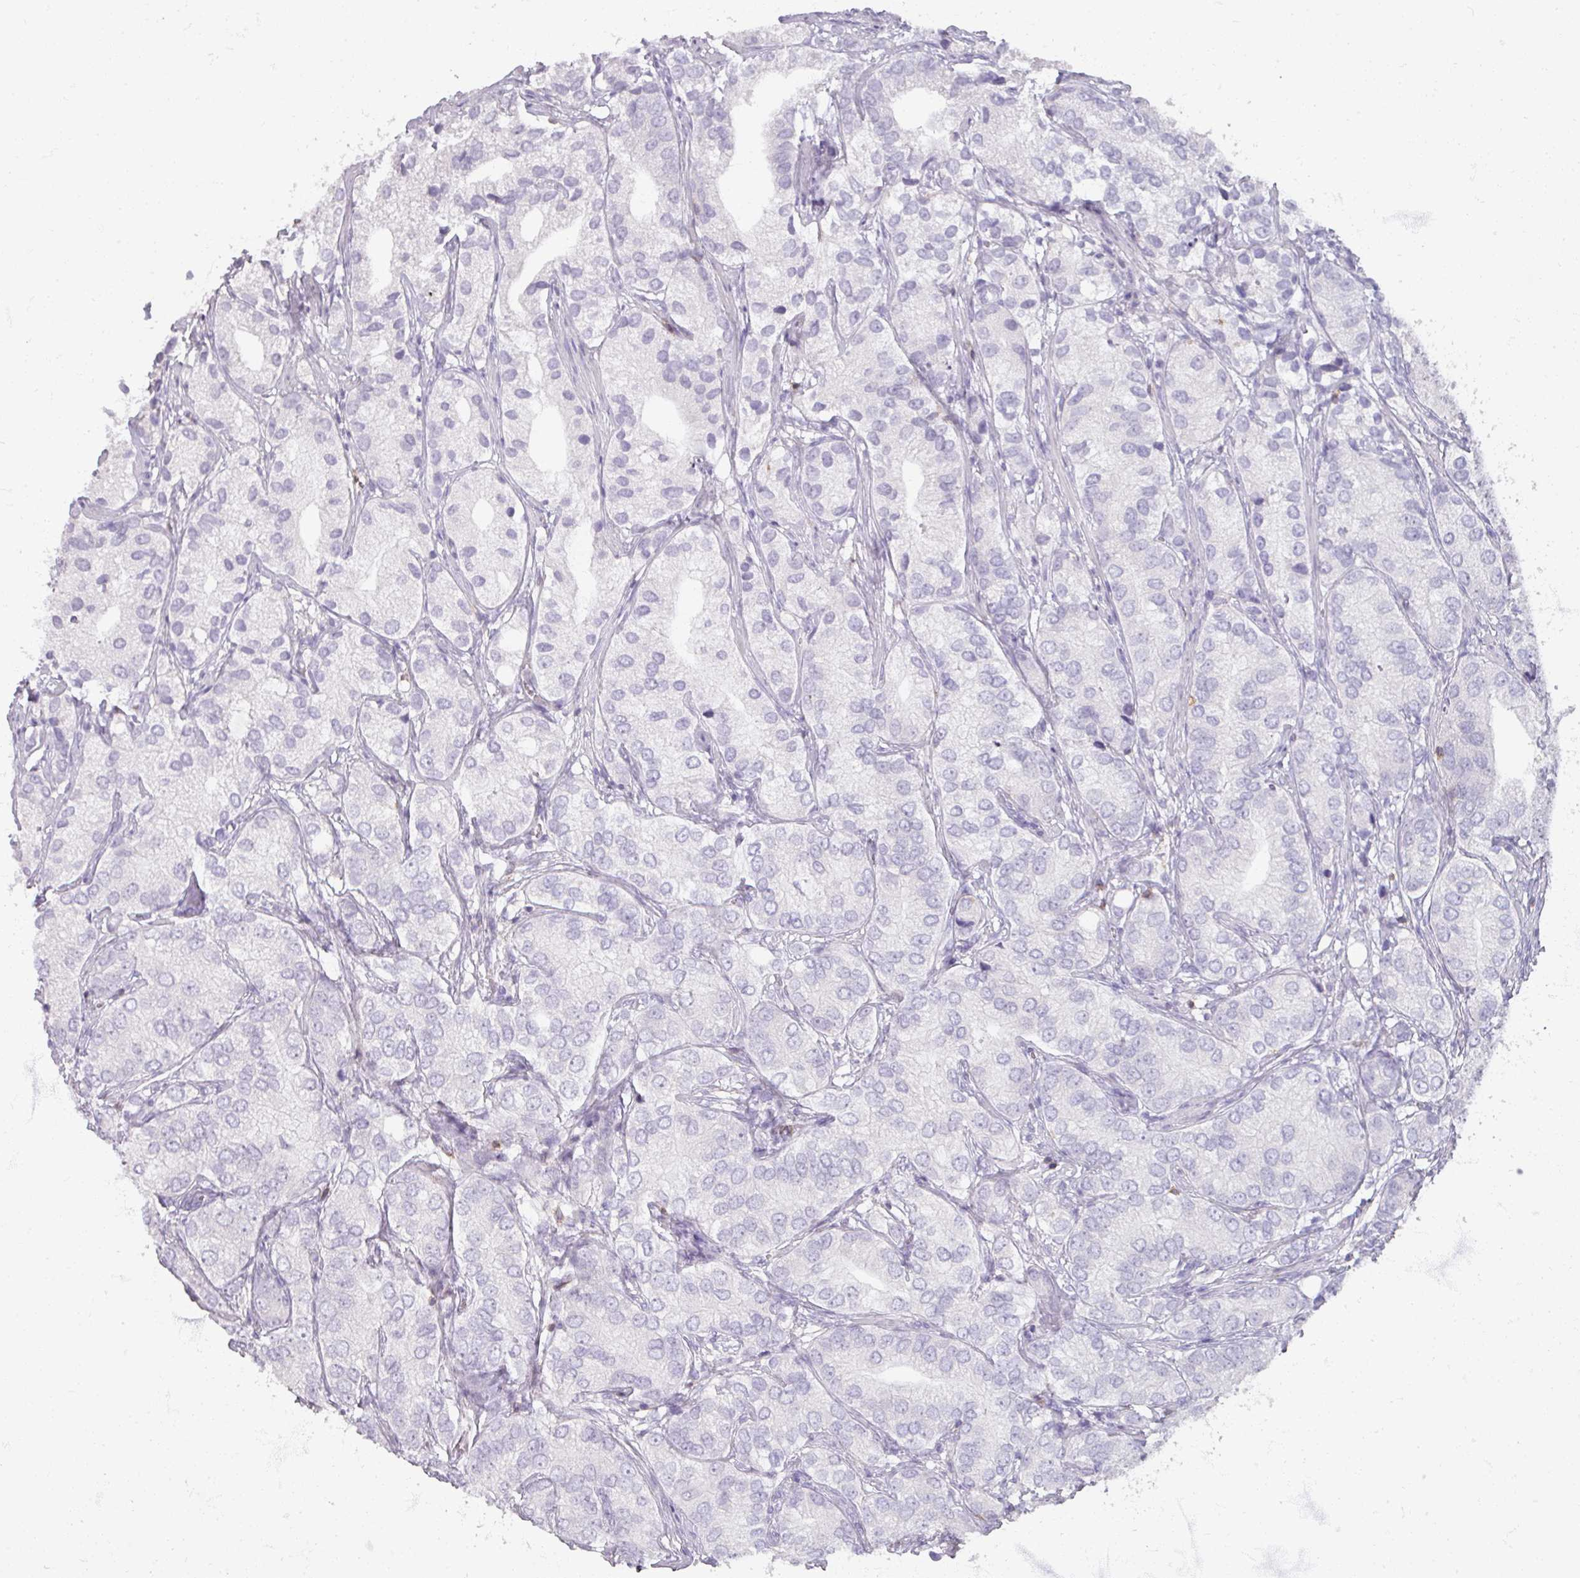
{"staining": {"intensity": "negative", "quantity": "none", "location": "none"}, "tissue": "prostate cancer", "cell_type": "Tumor cells", "image_type": "cancer", "snomed": [{"axis": "morphology", "description": "Adenocarcinoma, High grade"}, {"axis": "topography", "description": "Prostate"}], "caption": "IHC of adenocarcinoma (high-grade) (prostate) reveals no positivity in tumor cells. The staining was performed using DAB (3,3'-diaminobenzidine) to visualize the protein expression in brown, while the nuclei were stained in blue with hematoxylin (Magnification: 20x).", "gene": "PTPRC", "patient": {"sex": "male", "age": 82}}